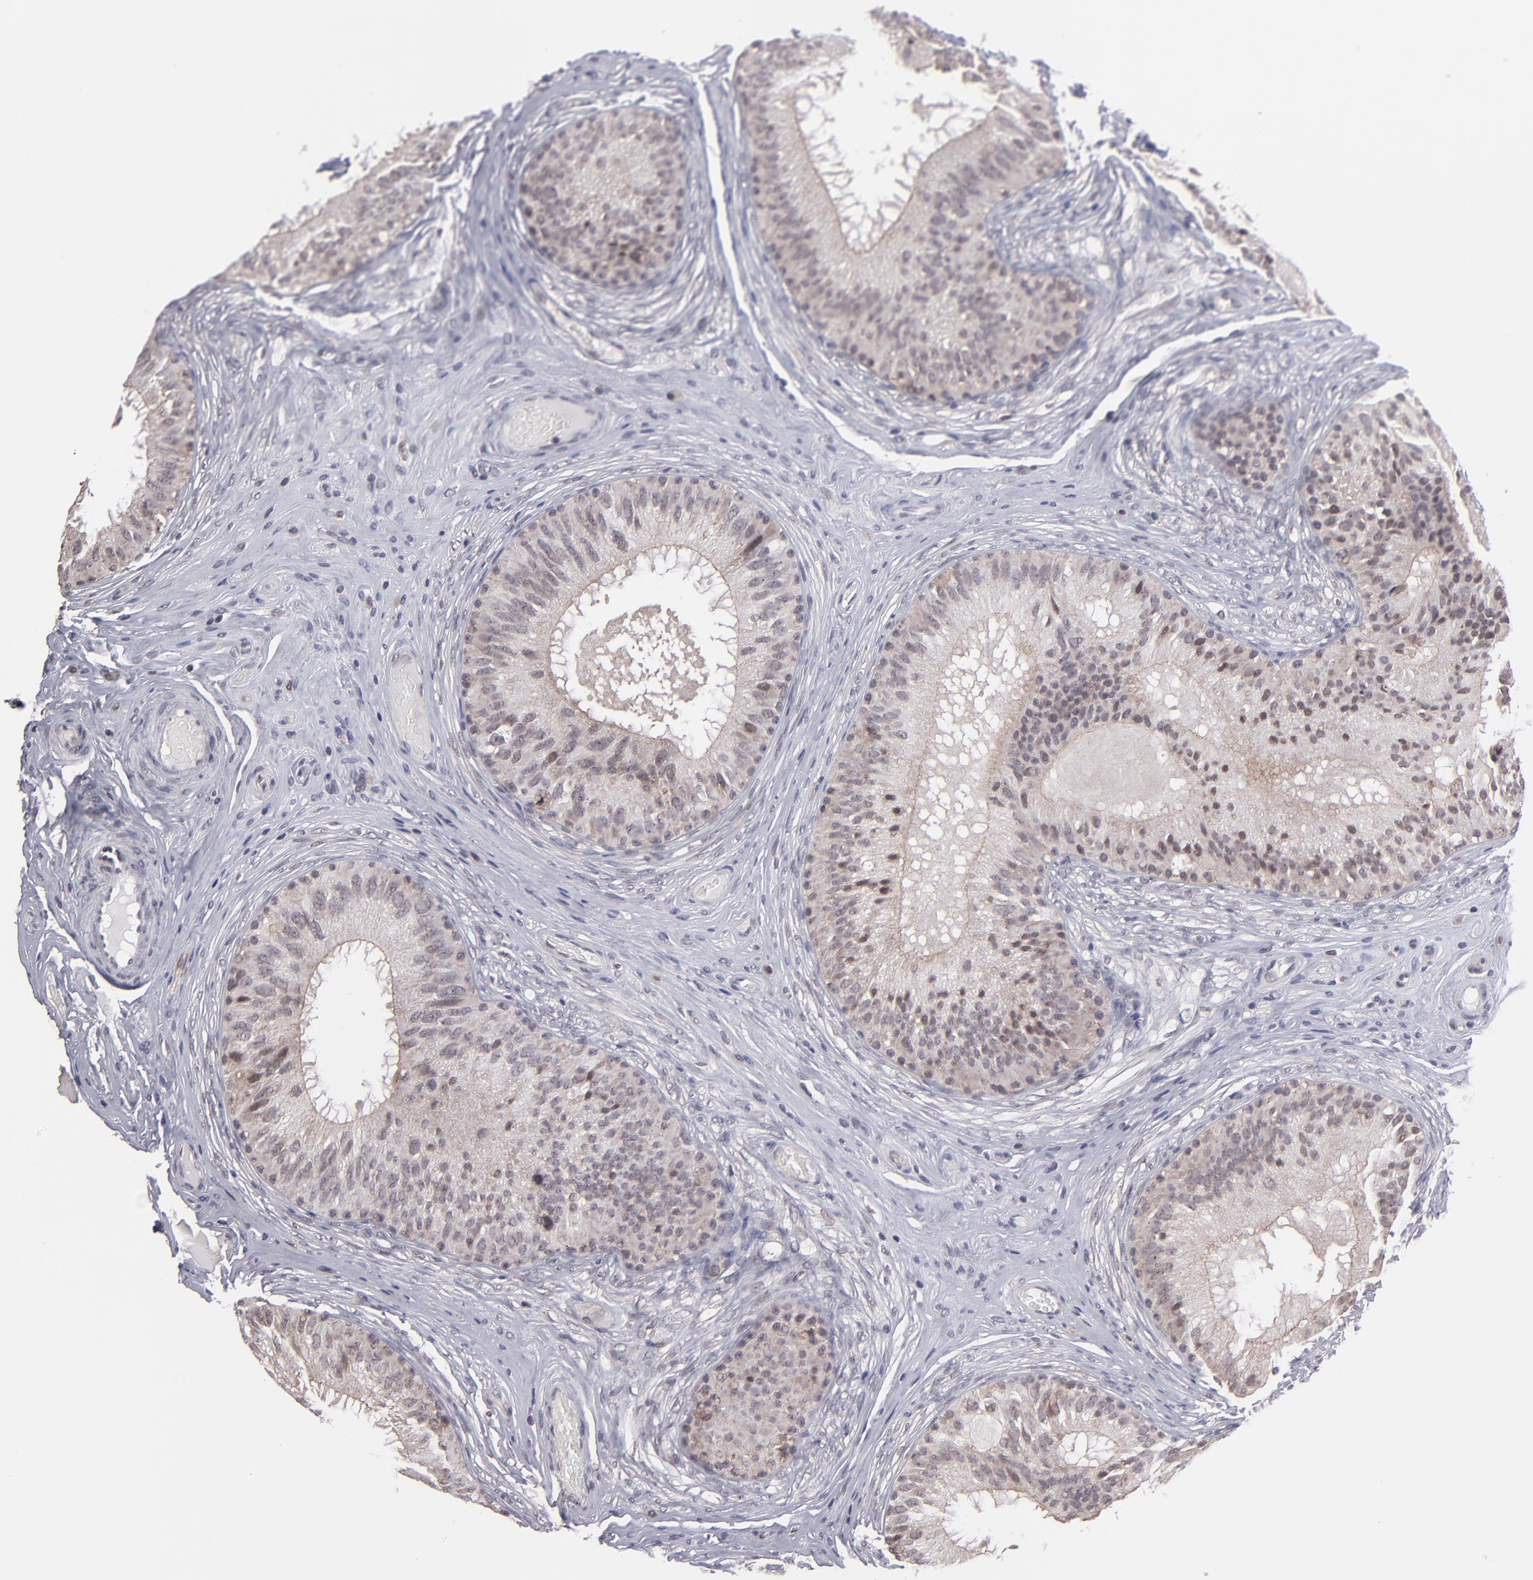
{"staining": {"intensity": "moderate", "quantity": ">75%", "location": "cytoplasmic/membranous,nuclear"}, "tissue": "epididymis", "cell_type": "Glandular cells", "image_type": "normal", "snomed": [{"axis": "morphology", "description": "Normal tissue, NOS"}, {"axis": "topography", "description": "Epididymis"}], "caption": "DAB (3,3'-diaminobenzidine) immunohistochemical staining of benign human epididymis reveals moderate cytoplasmic/membranous,nuclear protein expression in about >75% of glandular cells.", "gene": "SLC15A1", "patient": {"sex": "male", "age": 32}}